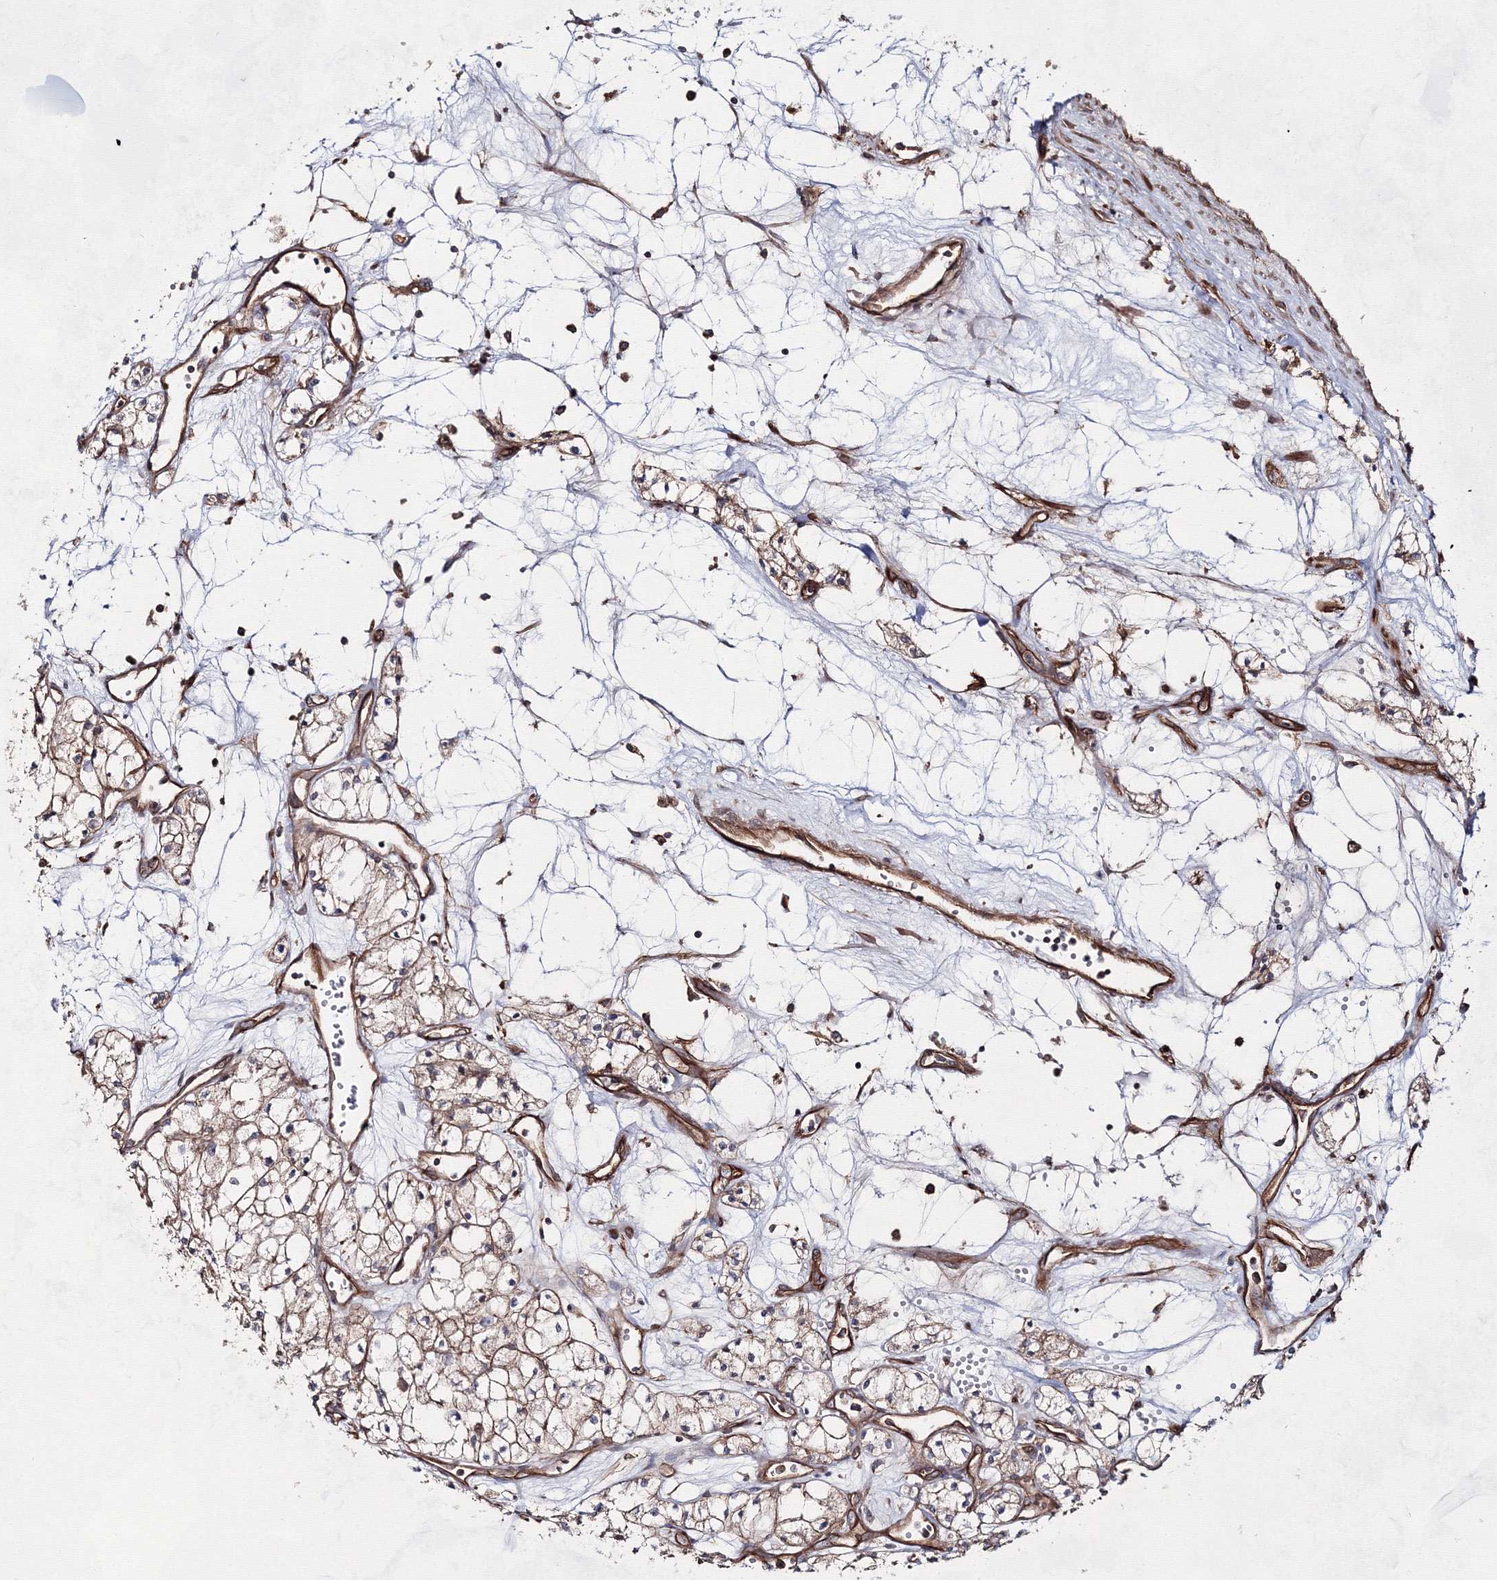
{"staining": {"intensity": "weak", "quantity": "25%-75%", "location": "cytoplasmic/membranous"}, "tissue": "renal cancer", "cell_type": "Tumor cells", "image_type": "cancer", "snomed": [{"axis": "morphology", "description": "Adenocarcinoma, NOS"}, {"axis": "topography", "description": "Kidney"}], "caption": "Weak cytoplasmic/membranous expression is present in approximately 25%-75% of tumor cells in renal cancer (adenocarcinoma).", "gene": "EXOC6", "patient": {"sex": "male", "age": 59}}